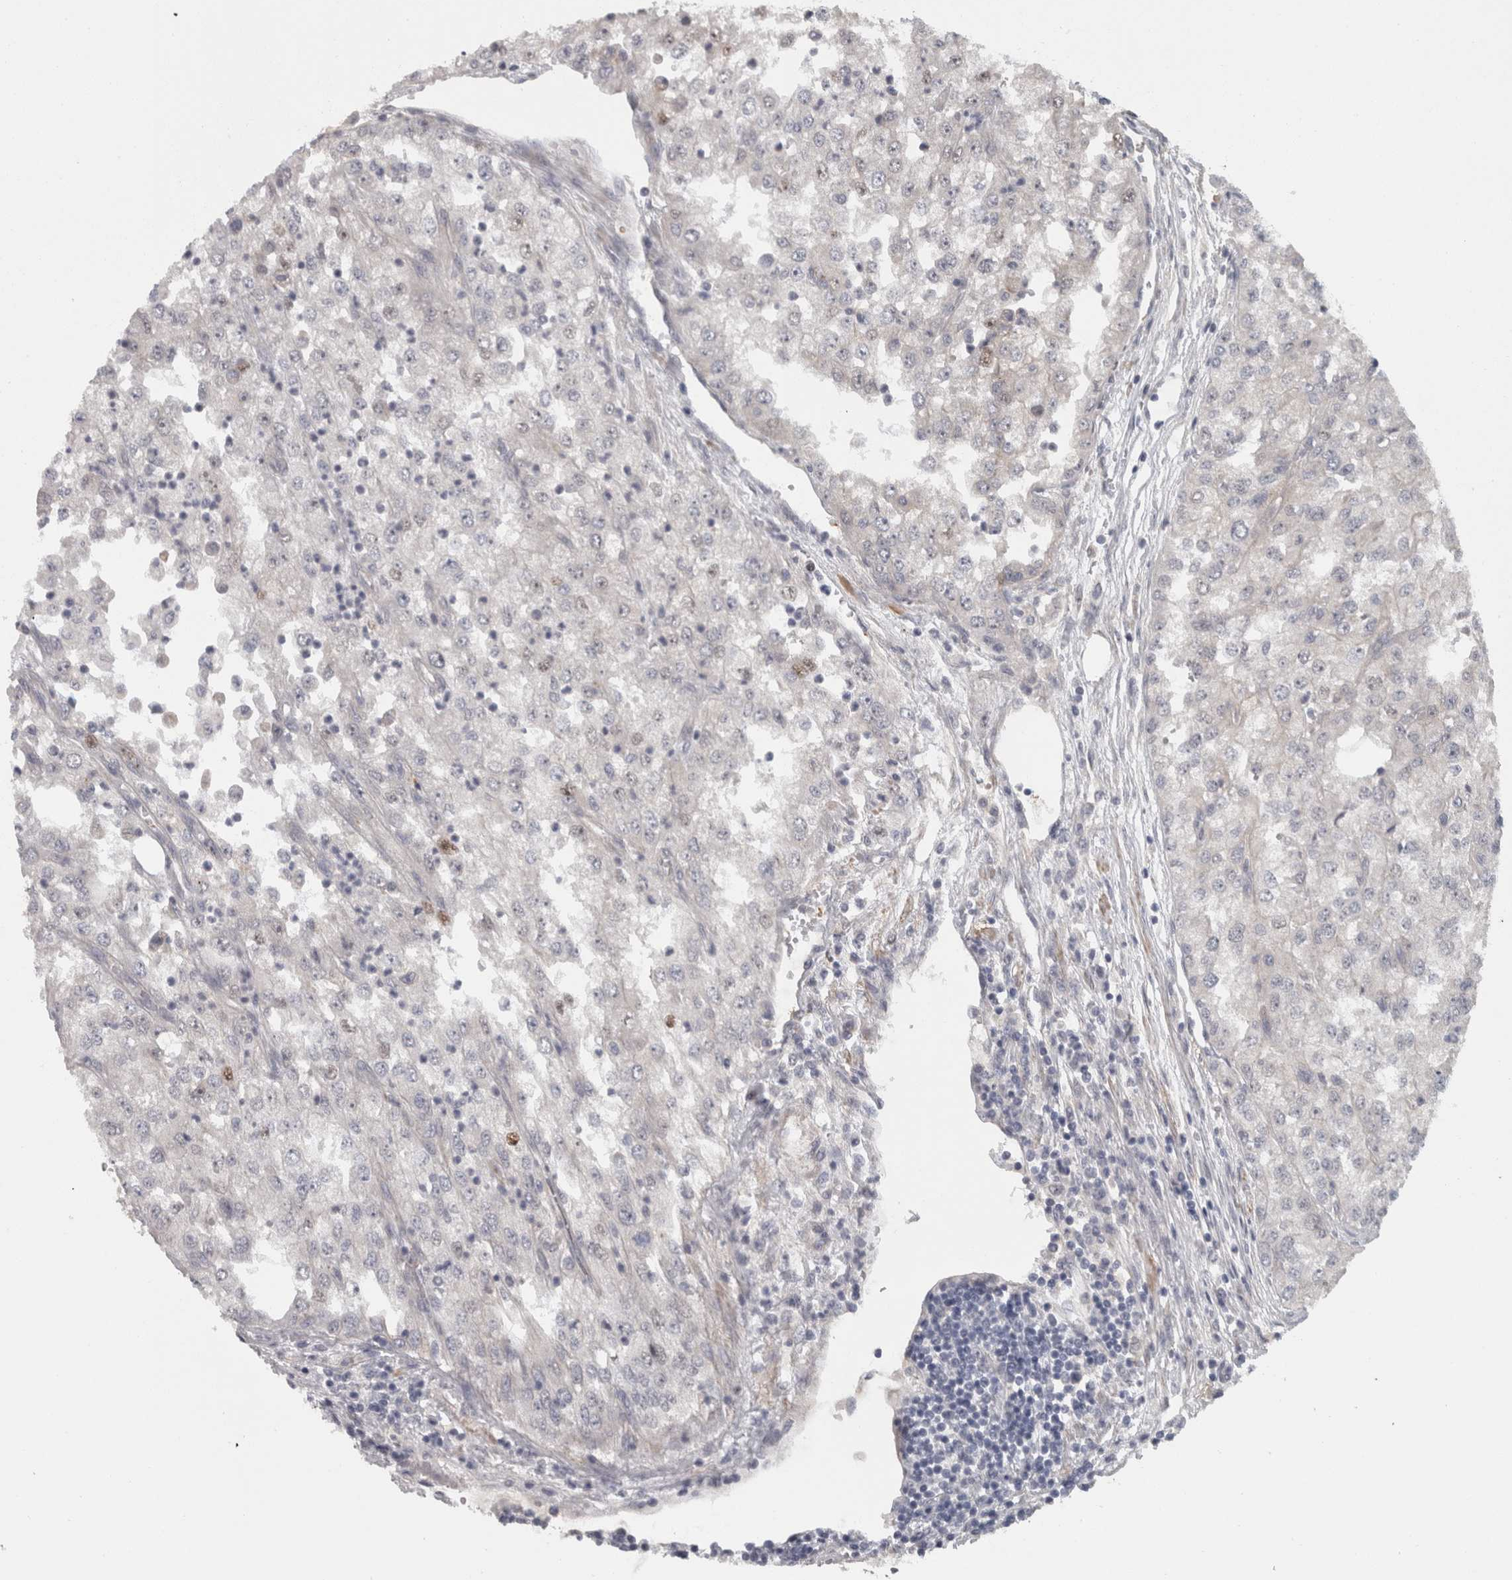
{"staining": {"intensity": "weak", "quantity": "<25%", "location": "cytoplasmic/membranous,nuclear"}, "tissue": "renal cancer", "cell_type": "Tumor cells", "image_type": "cancer", "snomed": [{"axis": "morphology", "description": "Adenocarcinoma, NOS"}, {"axis": "topography", "description": "Kidney"}], "caption": "An IHC photomicrograph of renal cancer is shown. There is no staining in tumor cells of renal cancer.", "gene": "RMDN1", "patient": {"sex": "female", "age": 54}}